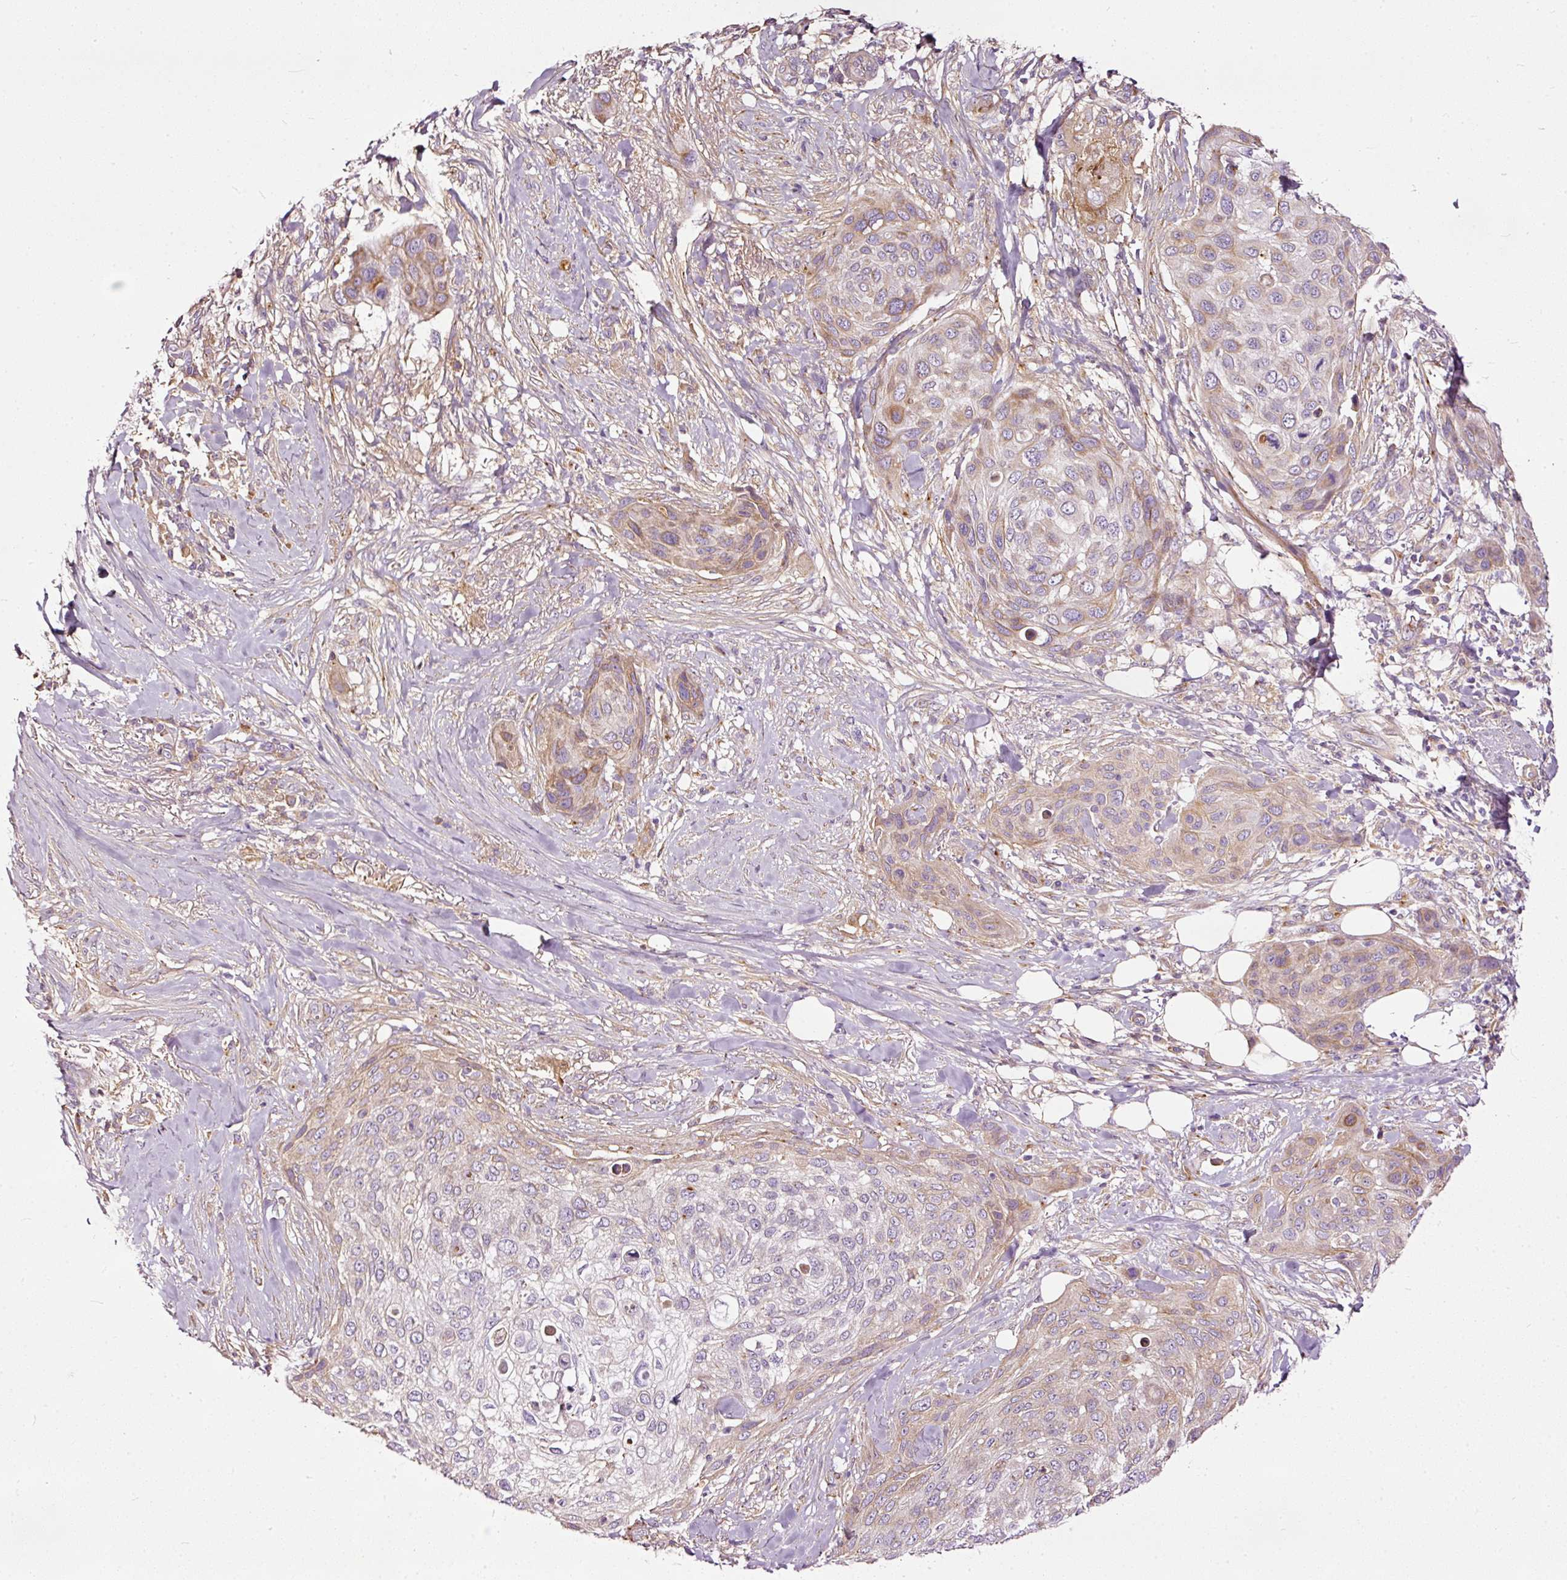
{"staining": {"intensity": "weak", "quantity": "<25%", "location": "cytoplasmic/membranous"}, "tissue": "skin cancer", "cell_type": "Tumor cells", "image_type": "cancer", "snomed": [{"axis": "morphology", "description": "Squamous cell carcinoma, NOS"}, {"axis": "topography", "description": "Skin"}], "caption": "Tumor cells are negative for protein expression in human skin squamous cell carcinoma.", "gene": "PAQR9", "patient": {"sex": "female", "age": 87}}